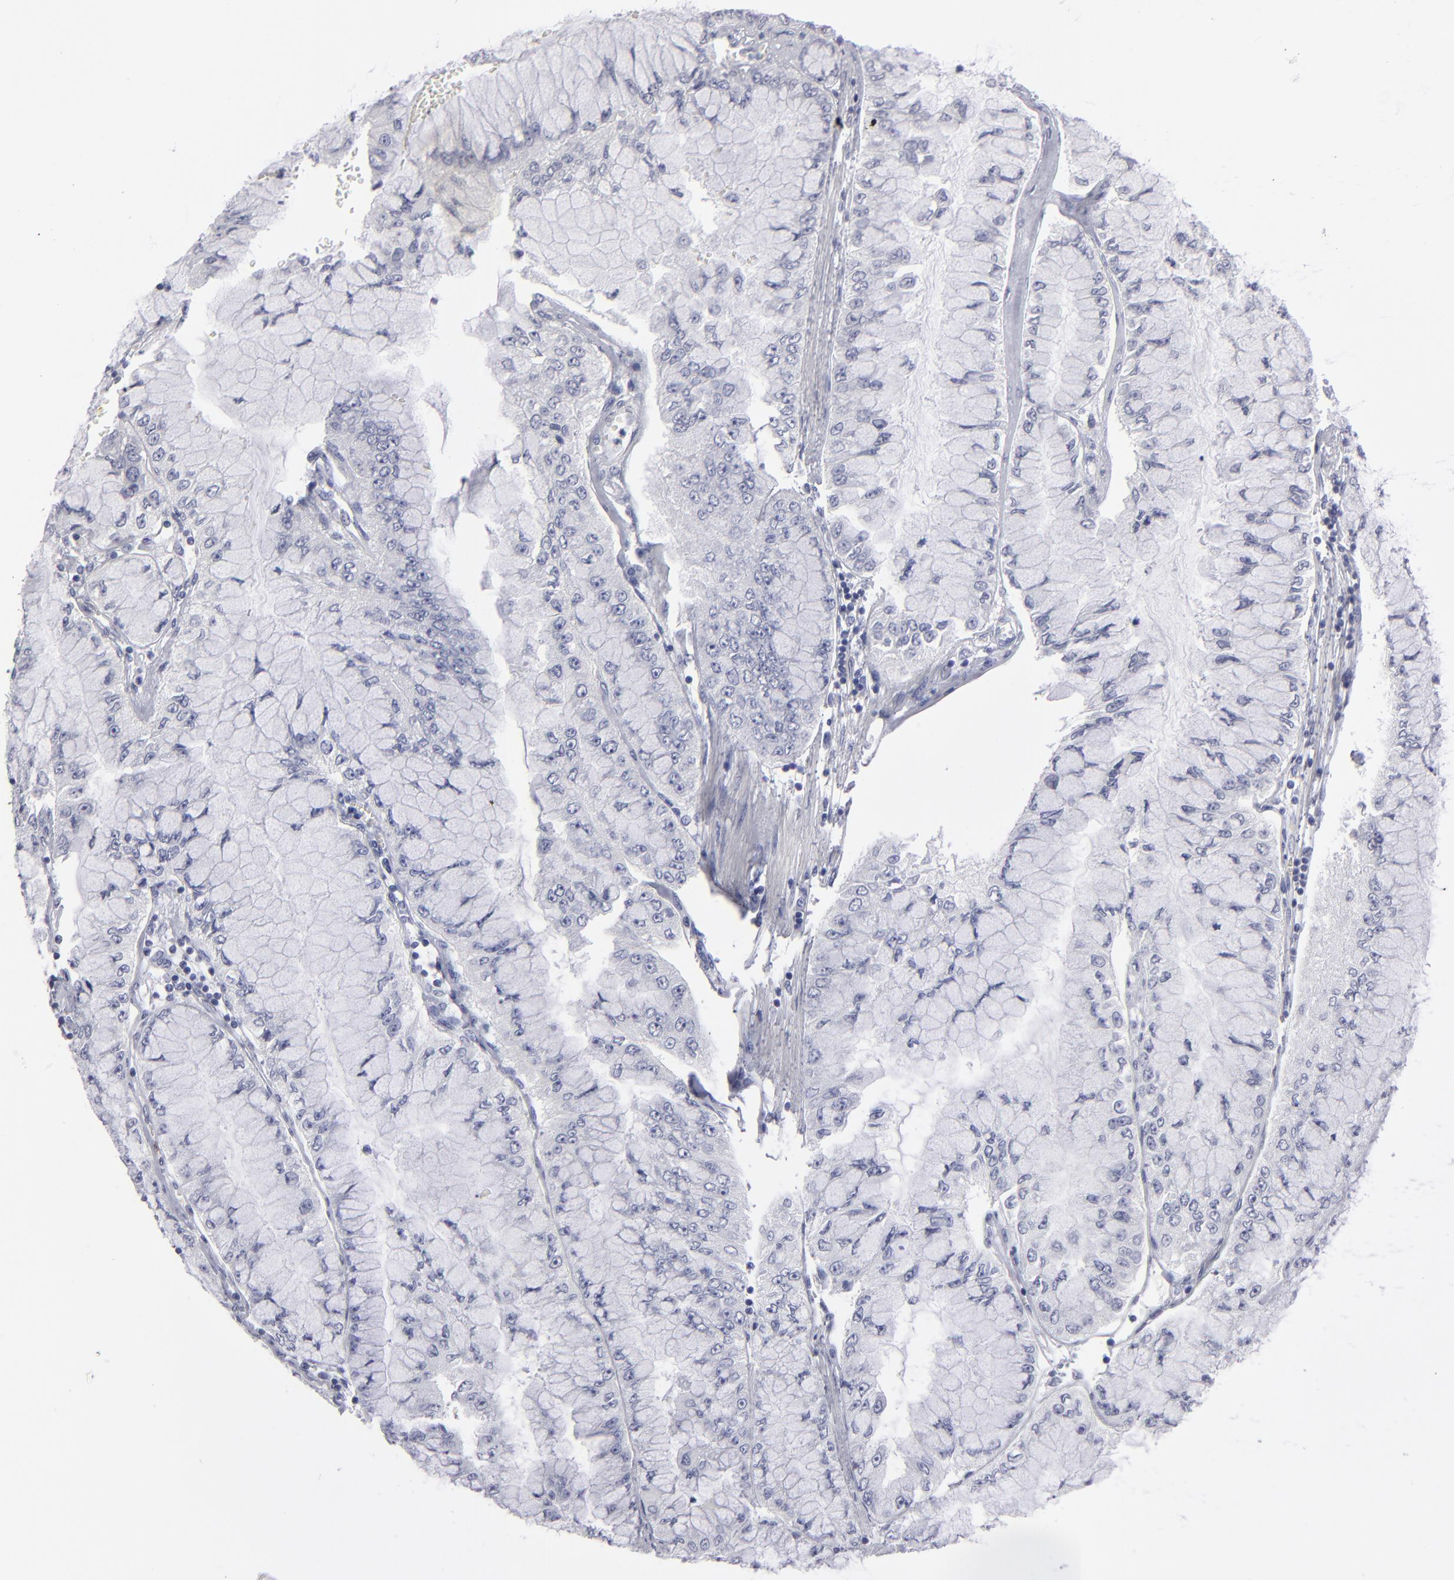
{"staining": {"intensity": "negative", "quantity": "none", "location": "none"}, "tissue": "liver cancer", "cell_type": "Tumor cells", "image_type": "cancer", "snomed": [{"axis": "morphology", "description": "Cholangiocarcinoma"}, {"axis": "topography", "description": "Liver"}], "caption": "This histopathology image is of liver cancer (cholangiocarcinoma) stained with immunohistochemistry (IHC) to label a protein in brown with the nuclei are counter-stained blue. There is no expression in tumor cells. The staining is performed using DAB brown chromogen with nuclei counter-stained in using hematoxylin.", "gene": "CADM3", "patient": {"sex": "female", "age": 79}}